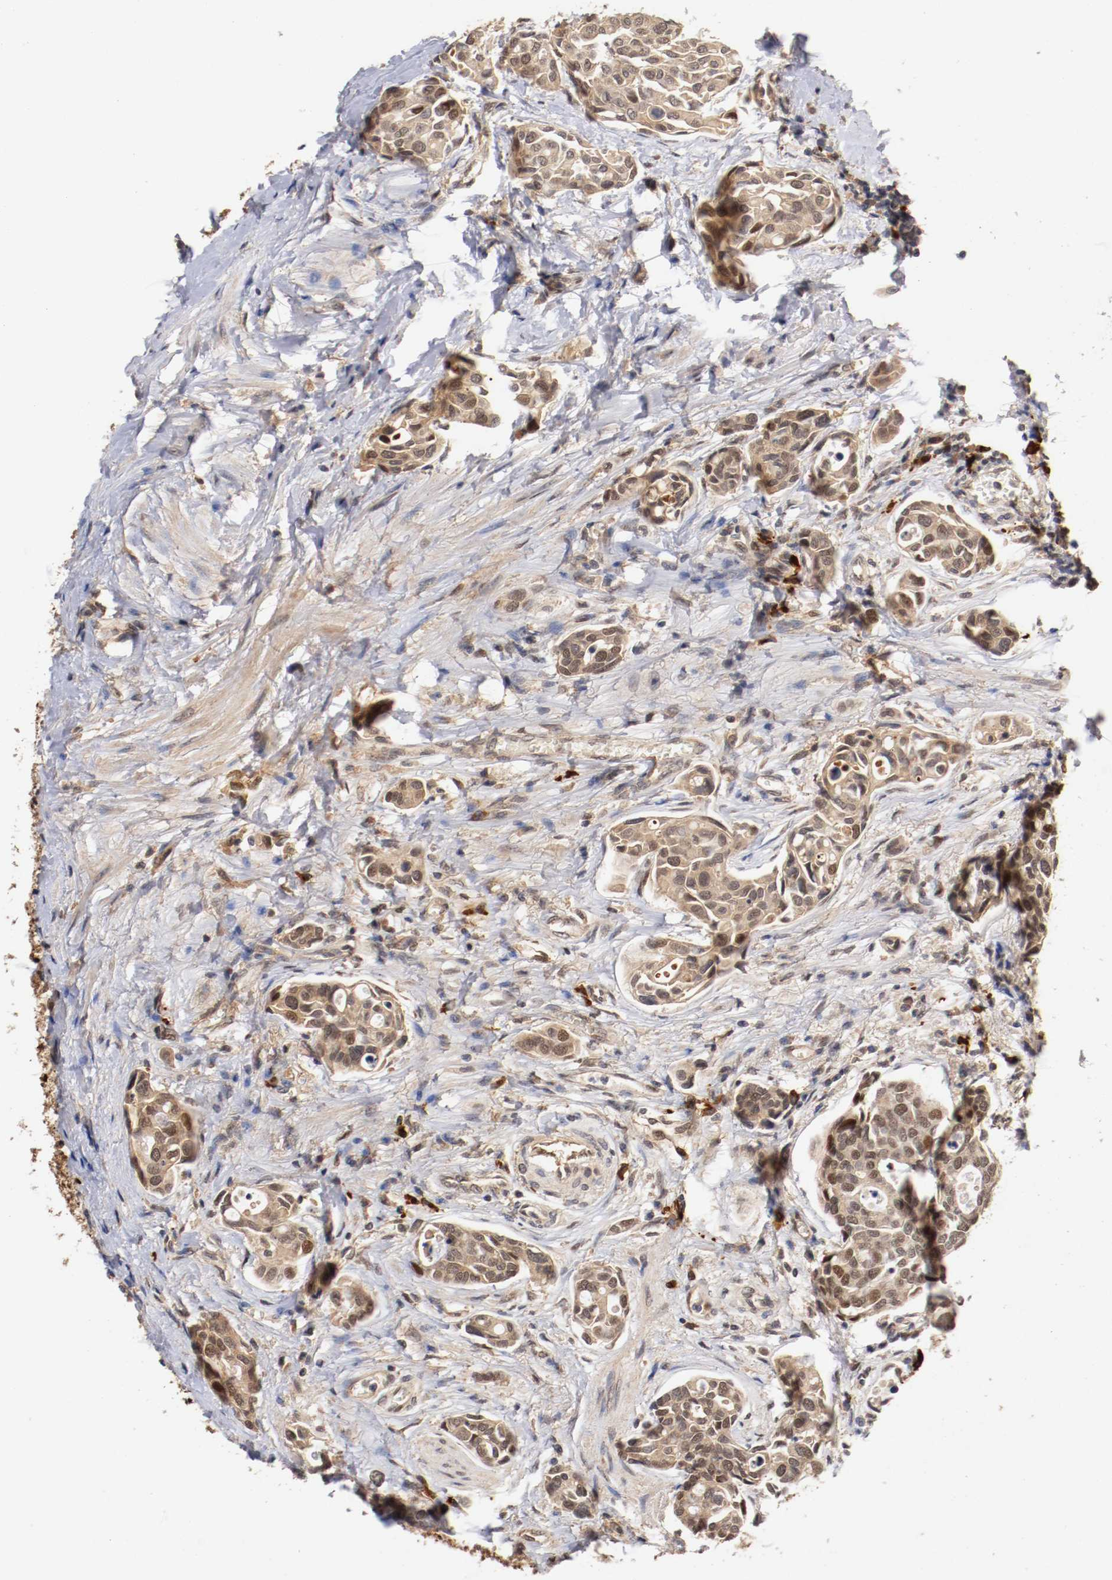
{"staining": {"intensity": "moderate", "quantity": ">75%", "location": "cytoplasmic/membranous,nuclear"}, "tissue": "urothelial cancer", "cell_type": "Tumor cells", "image_type": "cancer", "snomed": [{"axis": "morphology", "description": "Urothelial carcinoma, High grade"}, {"axis": "topography", "description": "Urinary bladder"}], "caption": "A photomicrograph of human high-grade urothelial carcinoma stained for a protein demonstrates moderate cytoplasmic/membranous and nuclear brown staining in tumor cells. (DAB (3,3'-diaminobenzidine) = brown stain, brightfield microscopy at high magnification).", "gene": "DNMT3B", "patient": {"sex": "male", "age": 78}}